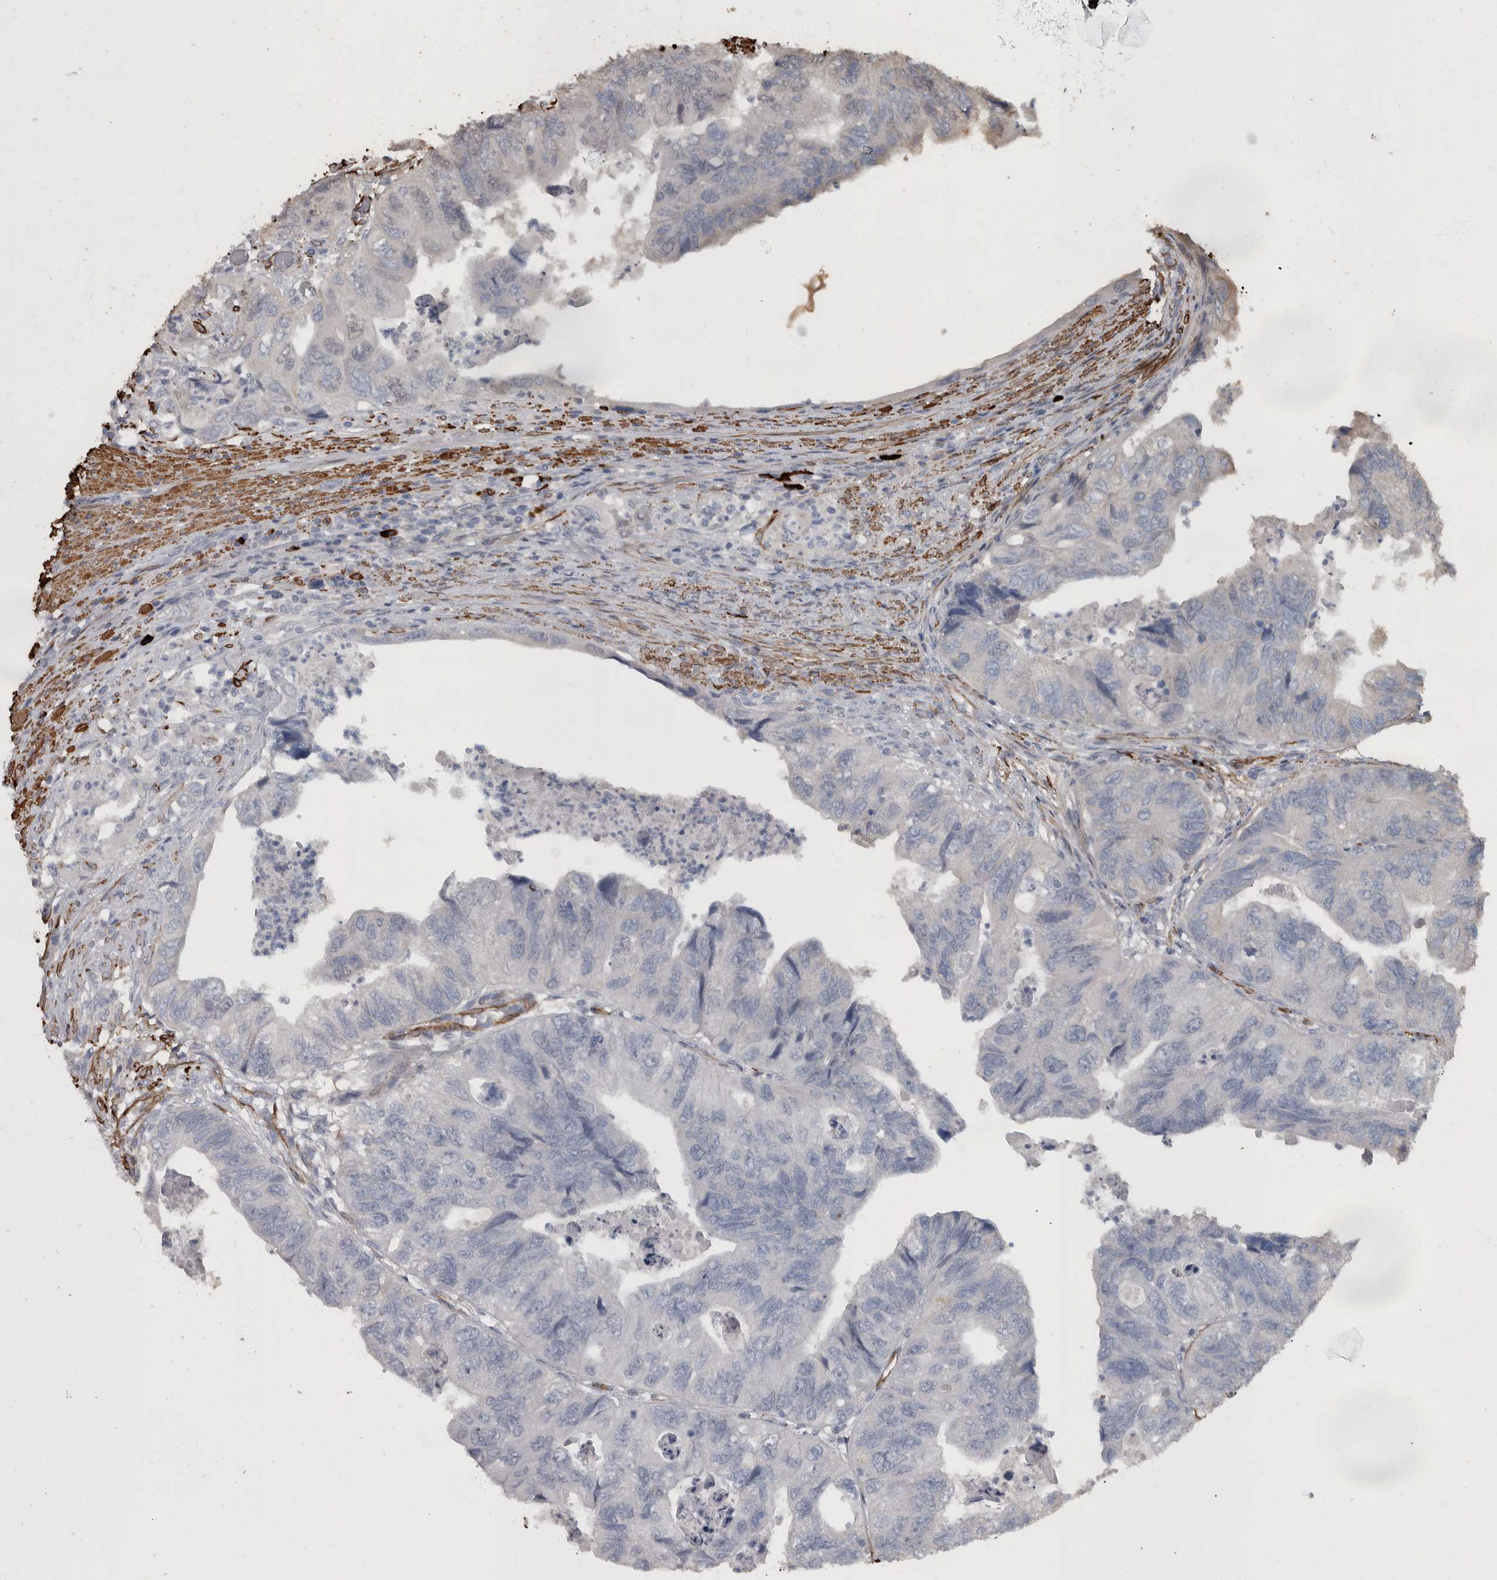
{"staining": {"intensity": "negative", "quantity": "none", "location": "none"}, "tissue": "colorectal cancer", "cell_type": "Tumor cells", "image_type": "cancer", "snomed": [{"axis": "morphology", "description": "Adenocarcinoma, NOS"}, {"axis": "topography", "description": "Rectum"}], "caption": "High power microscopy histopathology image of an IHC photomicrograph of colorectal cancer, revealing no significant staining in tumor cells.", "gene": "MASTL", "patient": {"sex": "male", "age": 63}}